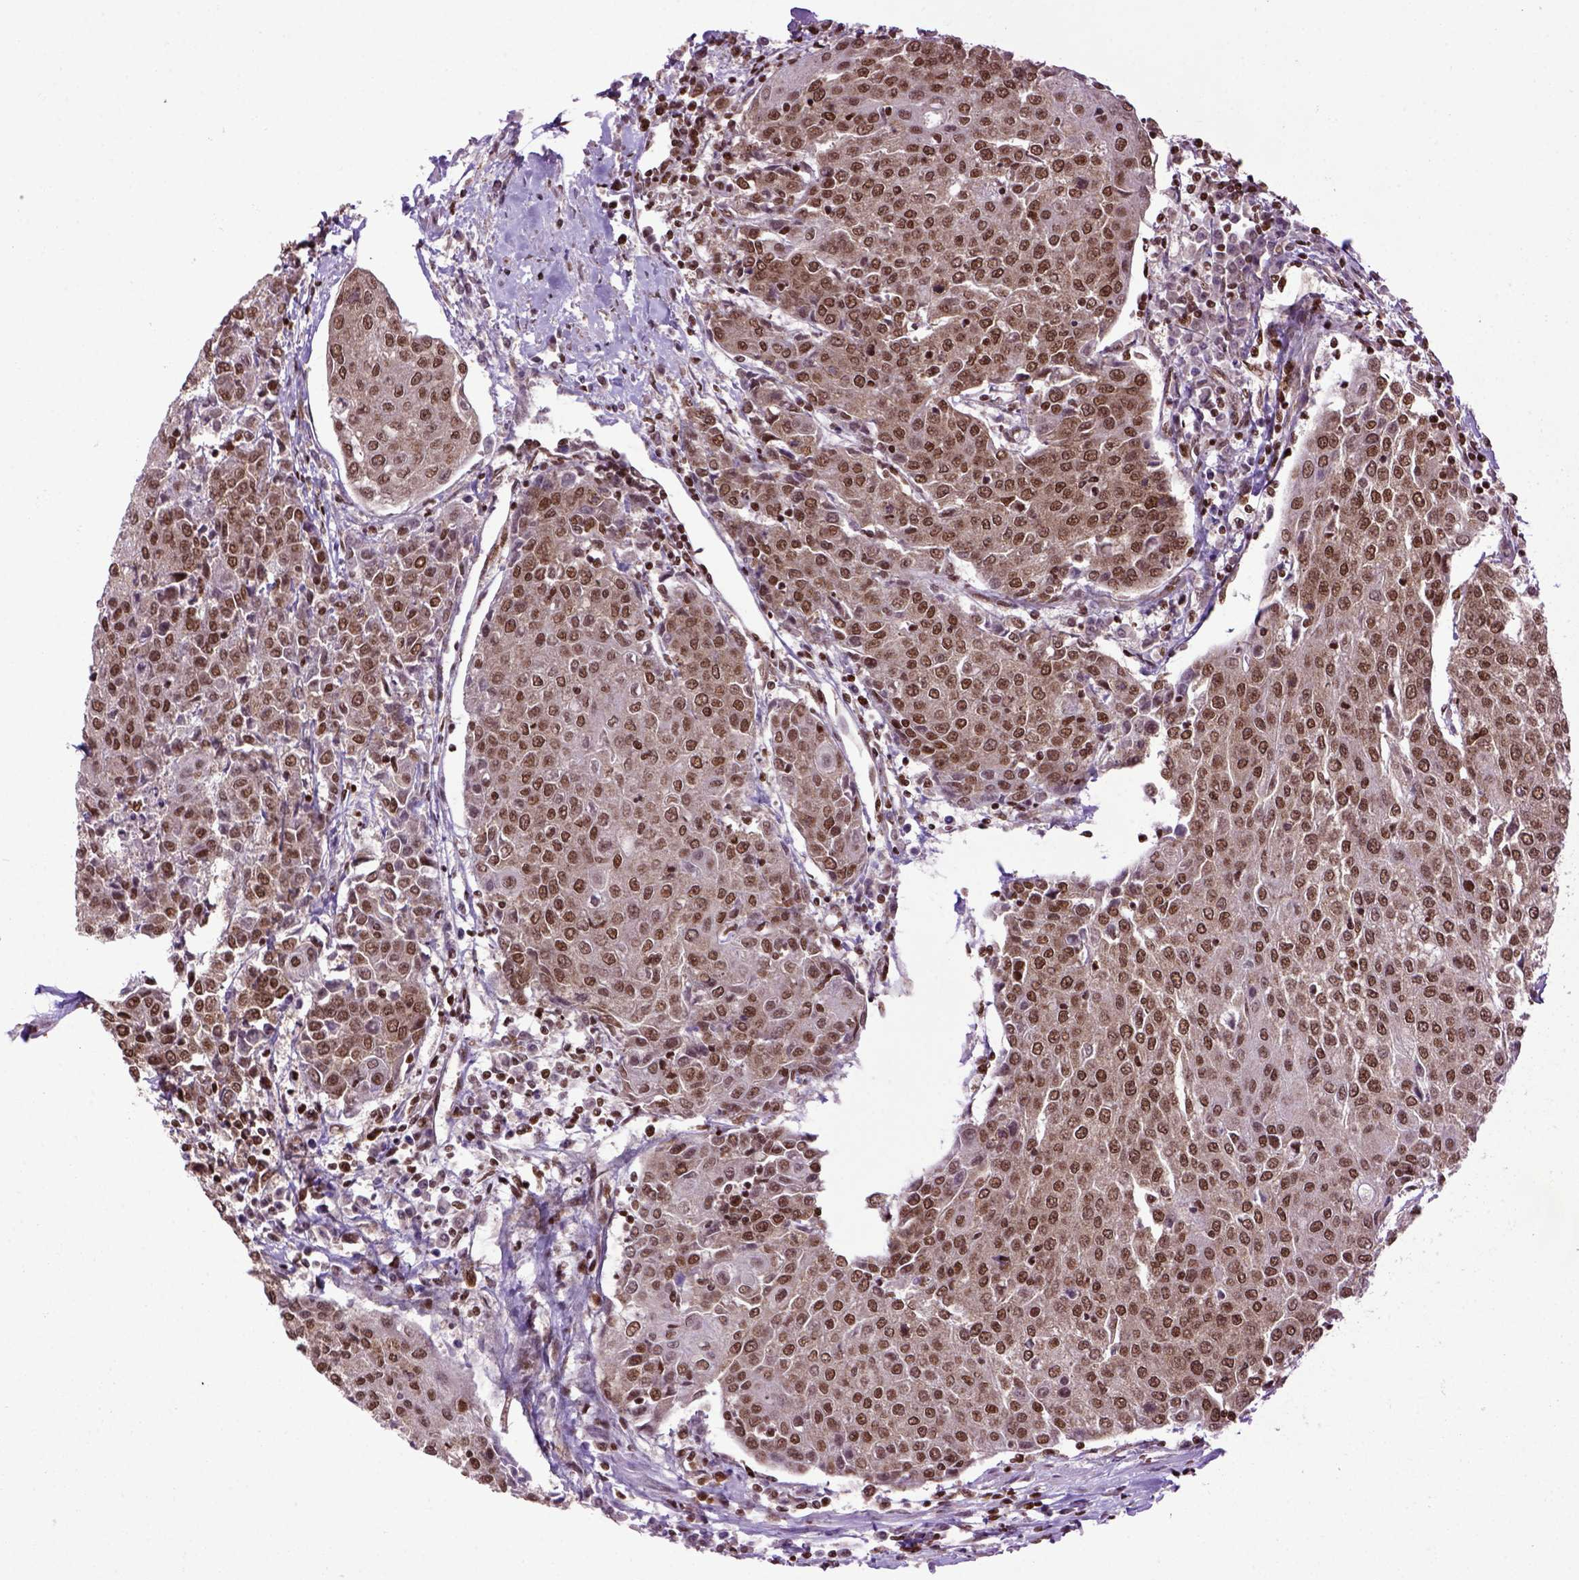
{"staining": {"intensity": "moderate", "quantity": ">75%", "location": "cytoplasmic/membranous,nuclear"}, "tissue": "urothelial cancer", "cell_type": "Tumor cells", "image_type": "cancer", "snomed": [{"axis": "morphology", "description": "Urothelial carcinoma, High grade"}, {"axis": "topography", "description": "Urinary bladder"}], "caption": "Urothelial cancer stained with a brown dye demonstrates moderate cytoplasmic/membranous and nuclear positive expression in about >75% of tumor cells.", "gene": "CELF1", "patient": {"sex": "female", "age": 85}}